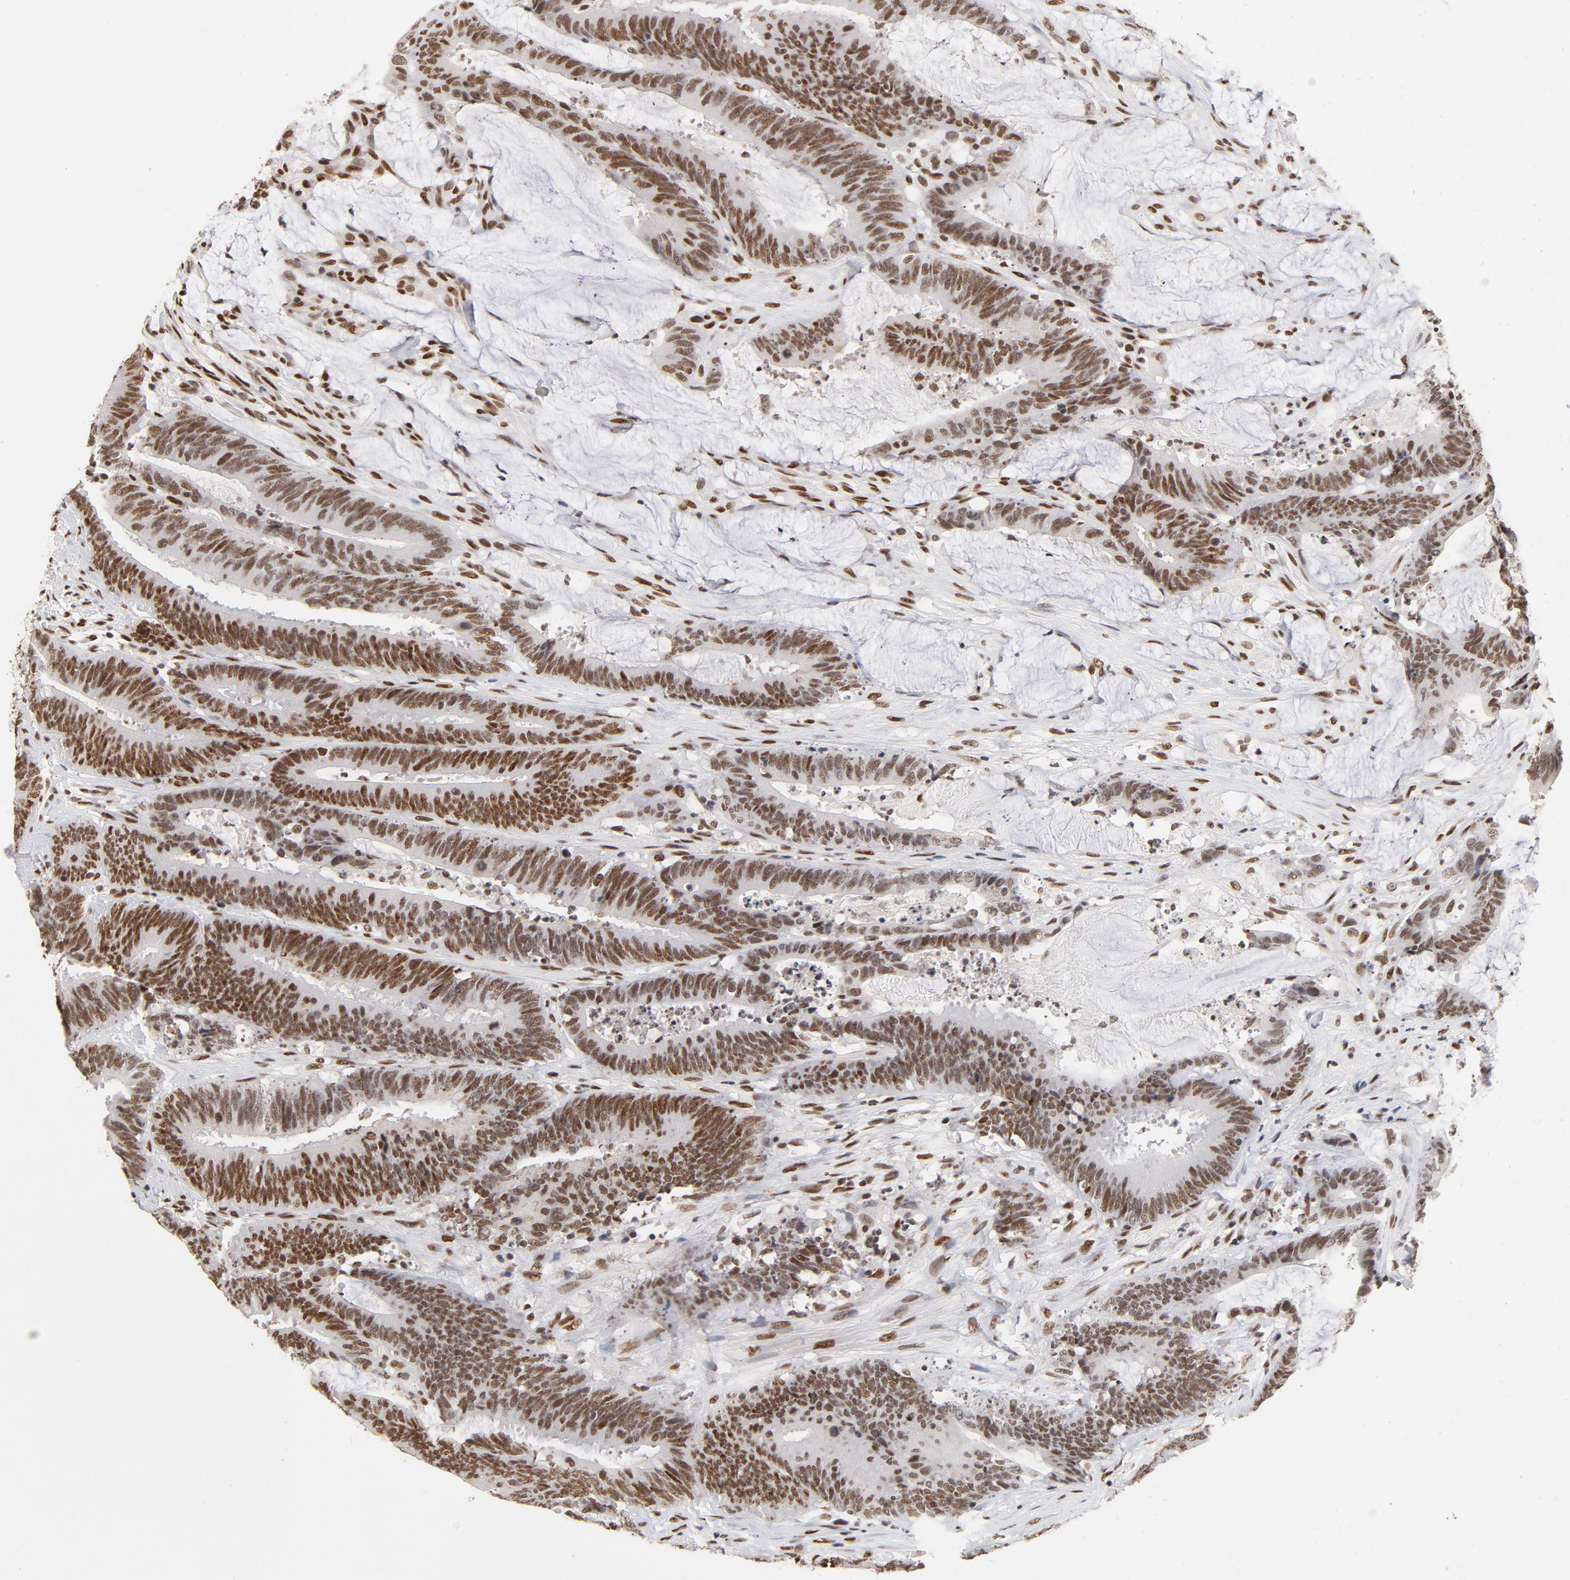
{"staining": {"intensity": "moderate", "quantity": ">75%", "location": "nuclear"}, "tissue": "colorectal cancer", "cell_type": "Tumor cells", "image_type": "cancer", "snomed": [{"axis": "morphology", "description": "Adenocarcinoma, NOS"}, {"axis": "topography", "description": "Rectum"}], "caption": "Adenocarcinoma (colorectal) stained with a brown dye exhibits moderate nuclear positive expression in approximately >75% of tumor cells.", "gene": "TP53BP1", "patient": {"sex": "female", "age": 66}}